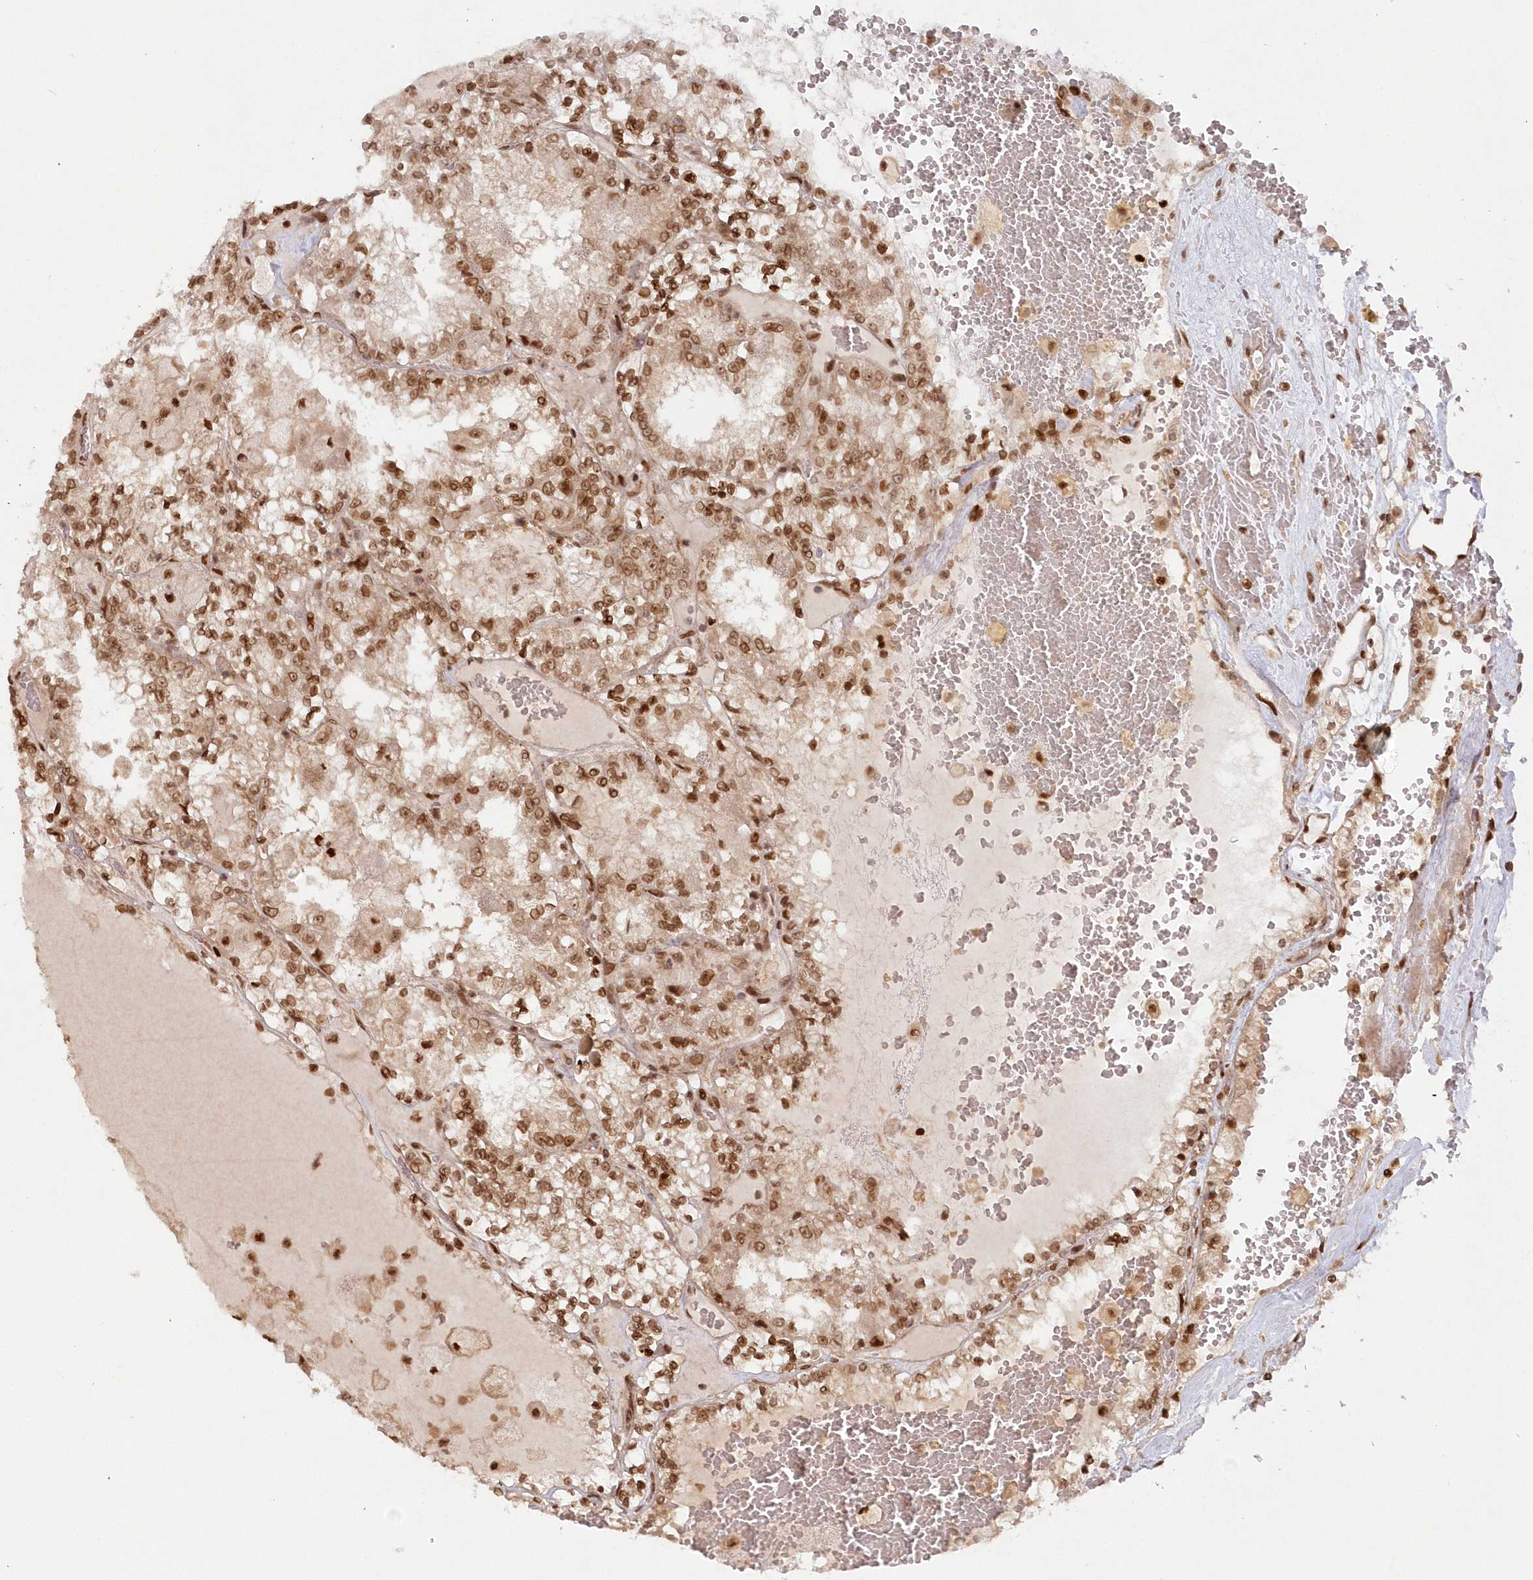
{"staining": {"intensity": "moderate", "quantity": ">75%", "location": "nuclear"}, "tissue": "renal cancer", "cell_type": "Tumor cells", "image_type": "cancer", "snomed": [{"axis": "morphology", "description": "Adenocarcinoma, NOS"}, {"axis": "topography", "description": "Kidney"}], "caption": "An image of renal cancer (adenocarcinoma) stained for a protein exhibits moderate nuclear brown staining in tumor cells. (IHC, brightfield microscopy, high magnification).", "gene": "TOGARAM2", "patient": {"sex": "female", "age": 56}}